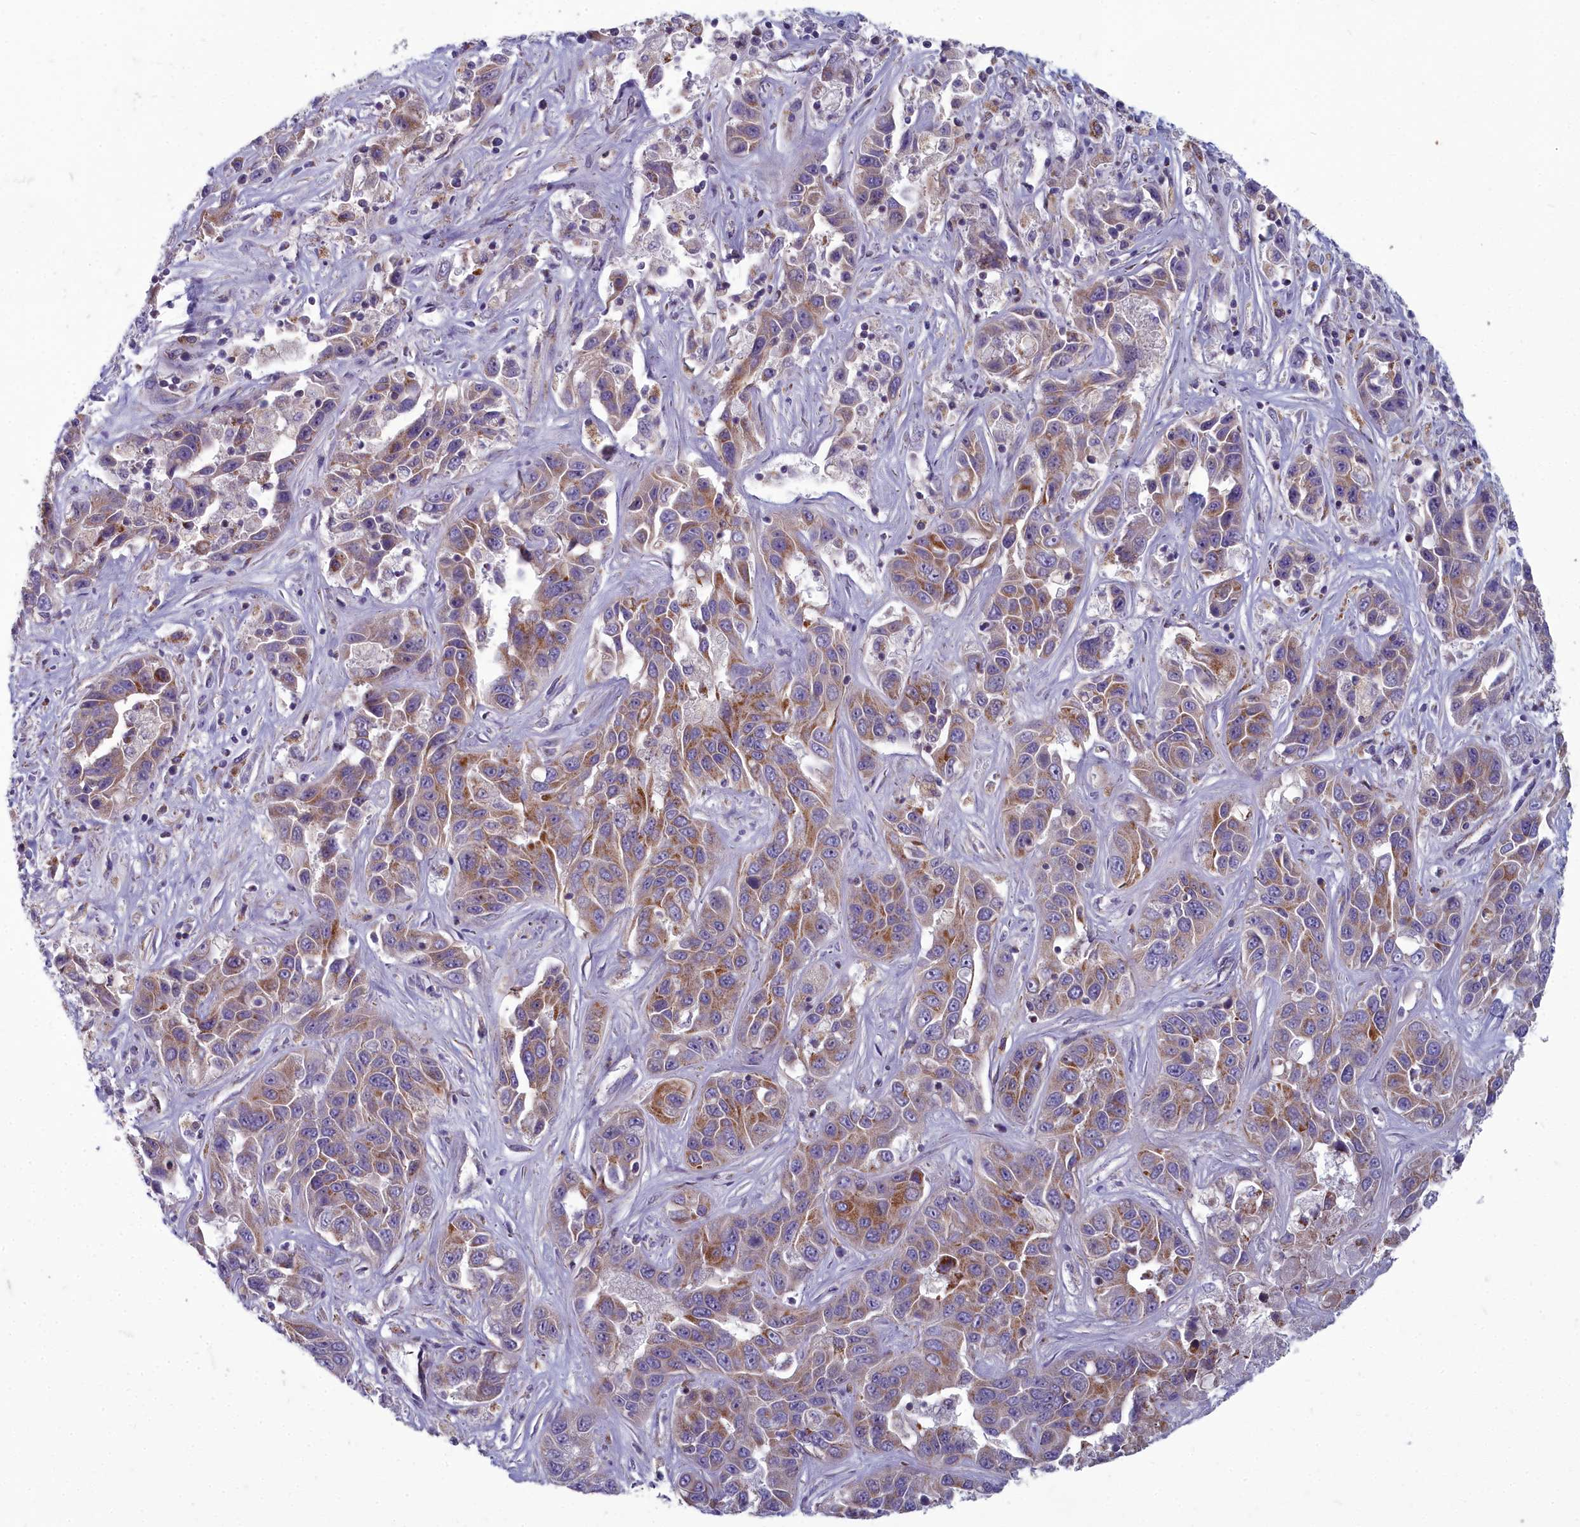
{"staining": {"intensity": "moderate", "quantity": ">75%", "location": "cytoplasmic/membranous"}, "tissue": "liver cancer", "cell_type": "Tumor cells", "image_type": "cancer", "snomed": [{"axis": "morphology", "description": "Cholangiocarcinoma"}, {"axis": "topography", "description": "Liver"}], "caption": "A high-resolution histopathology image shows immunohistochemistry staining of liver cholangiocarcinoma, which exhibits moderate cytoplasmic/membranous expression in approximately >75% of tumor cells.", "gene": "INSYN2A", "patient": {"sex": "female", "age": 52}}